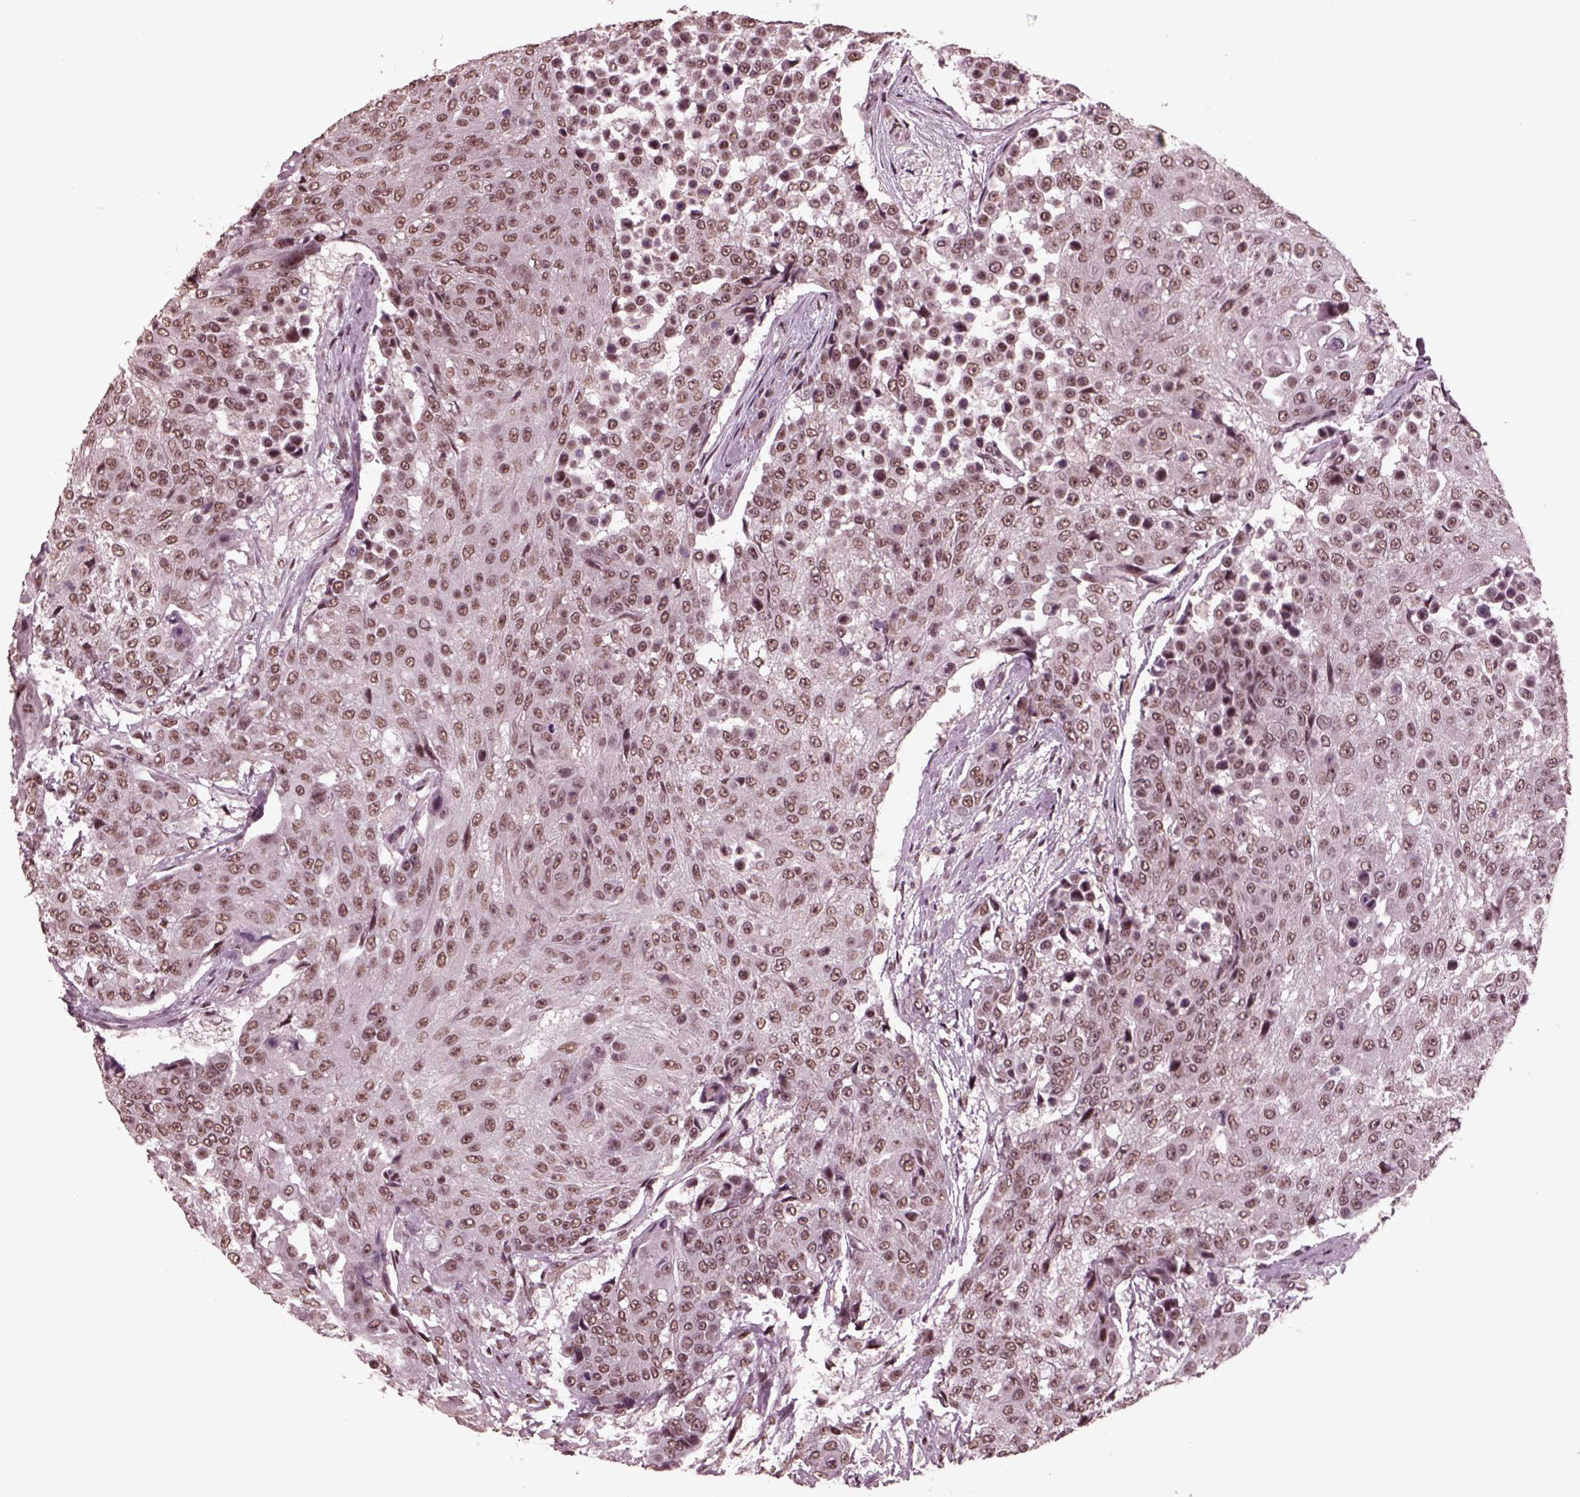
{"staining": {"intensity": "weak", "quantity": ">75%", "location": "nuclear"}, "tissue": "urothelial cancer", "cell_type": "Tumor cells", "image_type": "cancer", "snomed": [{"axis": "morphology", "description": "Urothelial carcinoma, High grade"}, {"axis": "topography", "description": "Urinary bladder"}], "caption": "An IHC histopathology image of neoplastic tissue is shown. Protein staining in brown labels weak nuclear positivity in urothelial carcinoma (high-grade) within tumor cells. The staining is performed using DAB brown chromogen to label protein expression. The nuclei are counter-stained blue using hematoxylin.", "gene": "NAP1L5", "patient": {"sex": "female", "age": 63}}